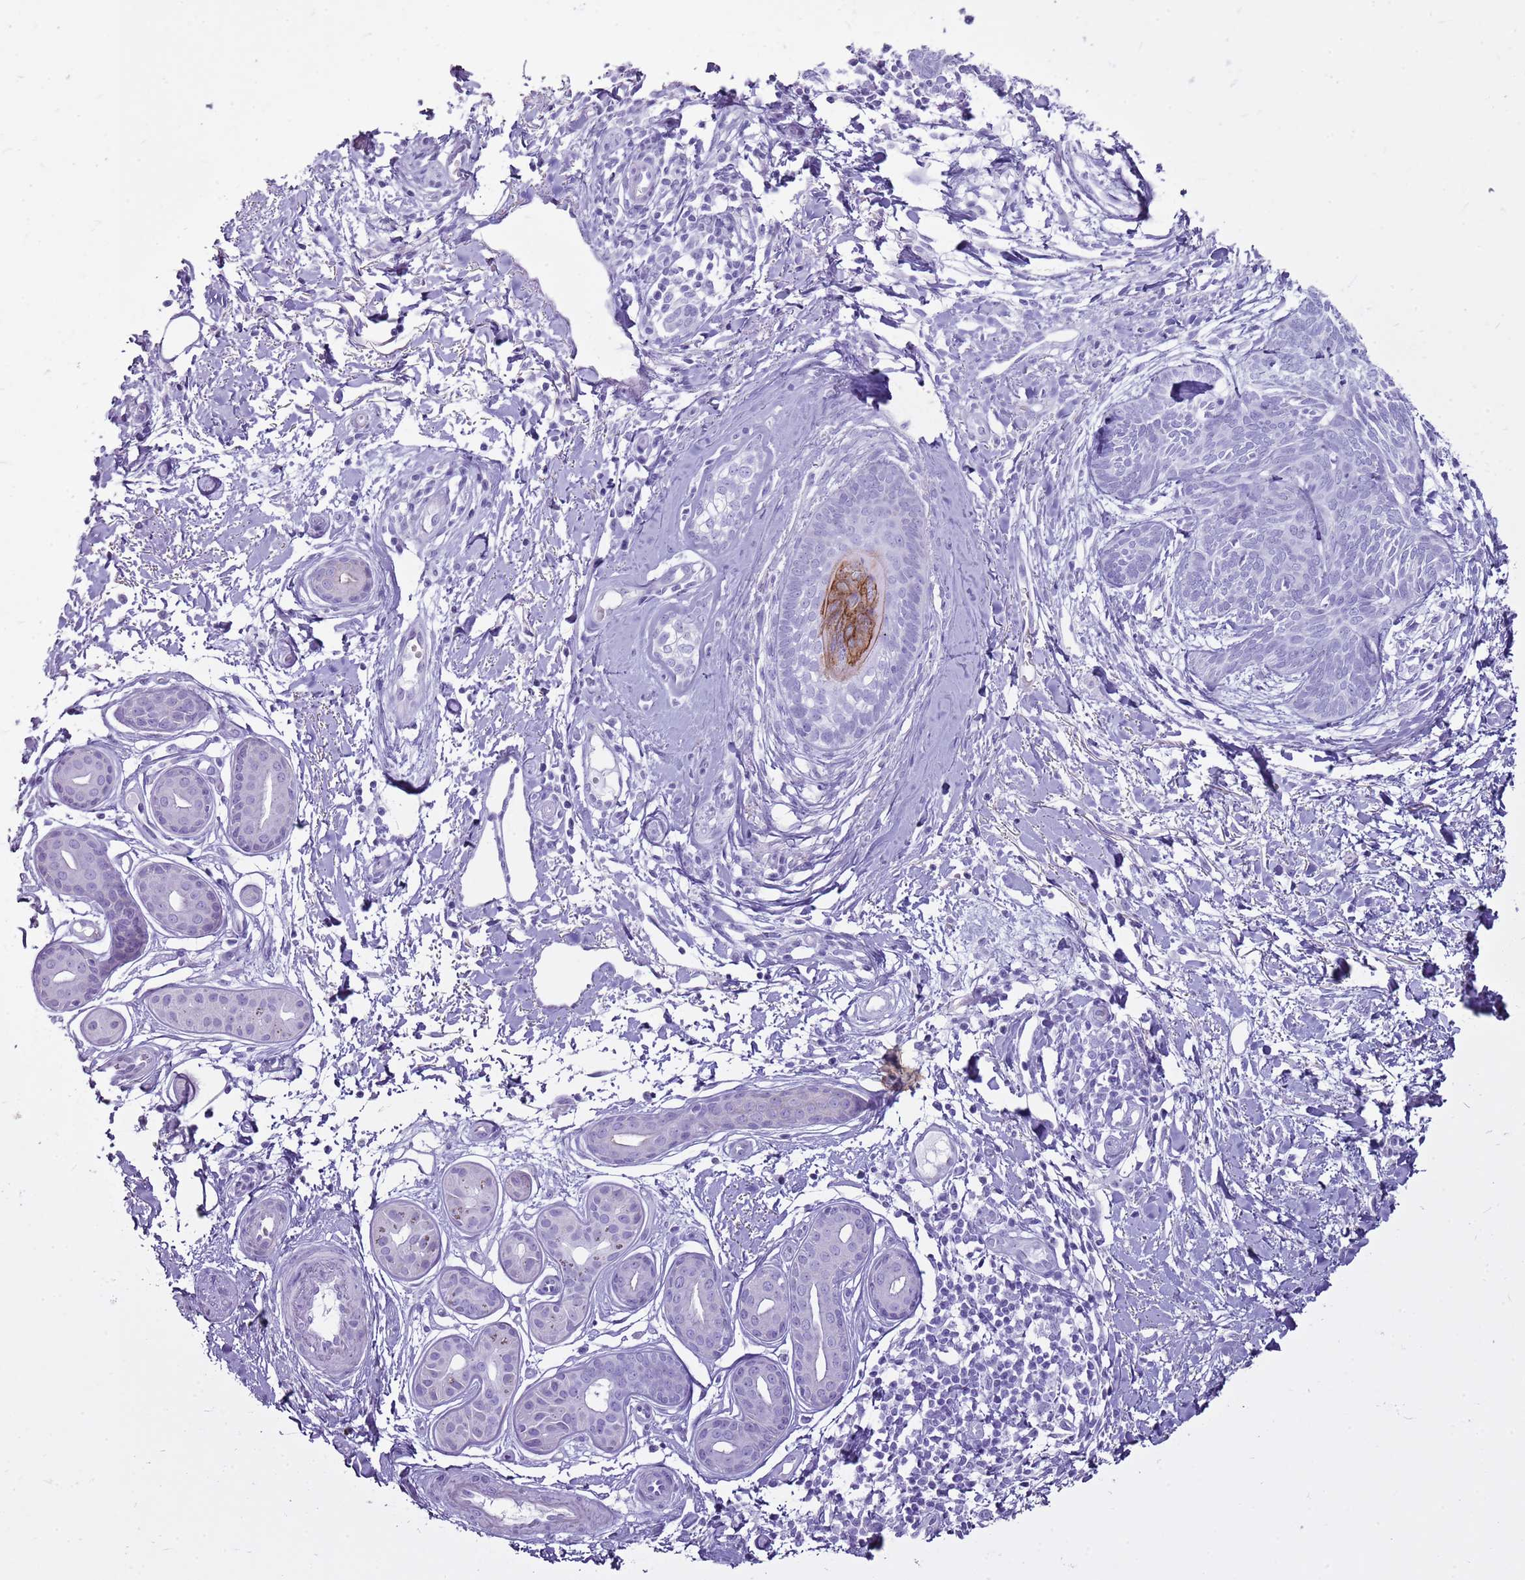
{"staining": {"intensity": "negative", "quantity": "none", "location": "none"}, "tissue": "skin cancer", "cell_type": "Tumor cells", "image_type": "cancer", "snomed": [{"axis": "morphology", "description": "Basal cell carcinoma"}, {"axis": "topography", "description": "Skin"}], "caption": "This is an immunohistochemistry image of basal cell carcinoma (skin). There is no positivity in tumor cells.", "gene": "CNFN", "patient": {"sex": "female", "age": 81}}